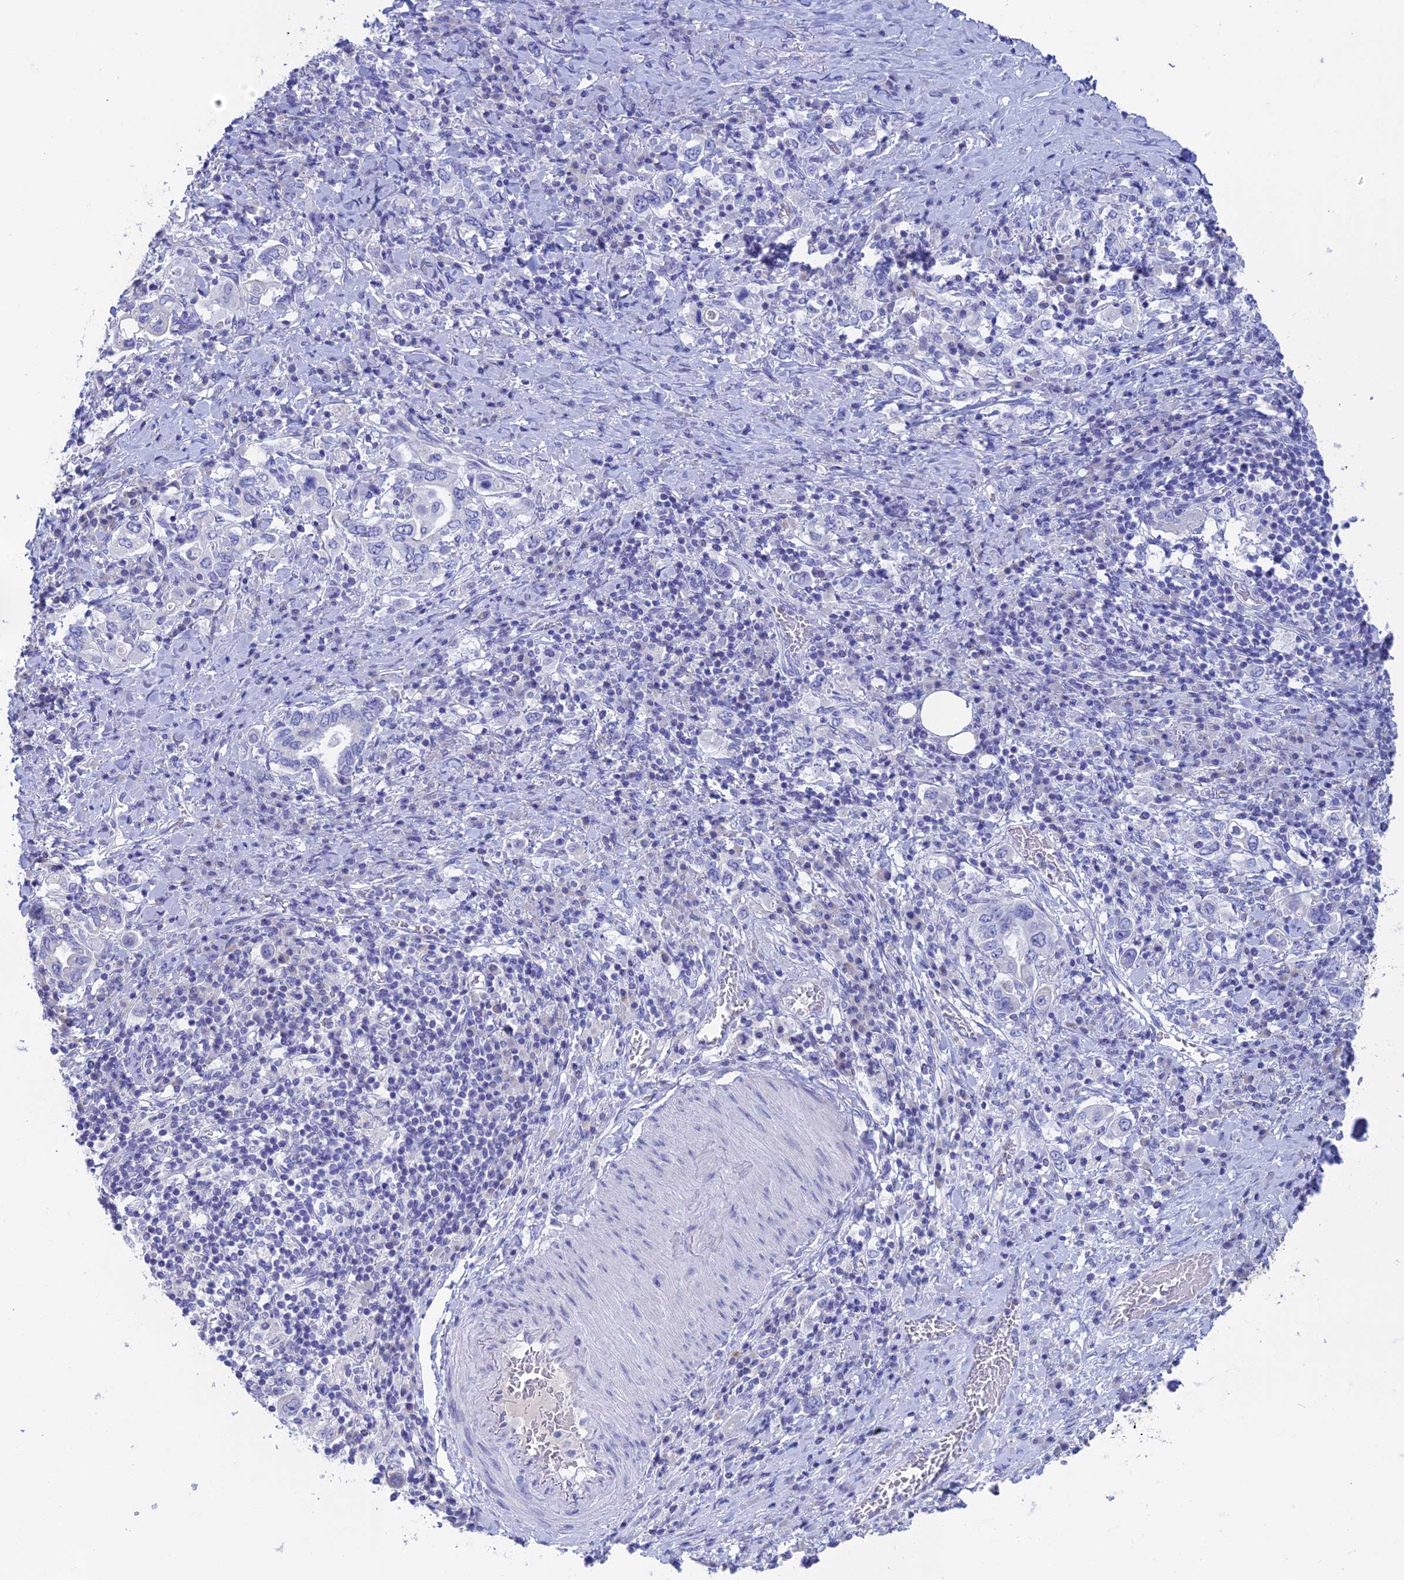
{"staining": {"intensity": "negative", "quantity": "none", "location": "none"}, "tissue": "stomach cancer", "cell_type": "Tumor cells", "image_type": "cancer", "snomed": [{"axis": "morphology", "description": "Adenocarcinoma, NOS"}, {"axis": "topography", "description": "Stomach, upper"}, {"axis": "topography", "description": "Stomach"}], "caption": "Immunohistochemical staining of human stomach adenocarcinoma demonstrates no significant staining in tumor cells.", "gene": "BTBD19", "patient": {"sex": "male", "age": 62}}